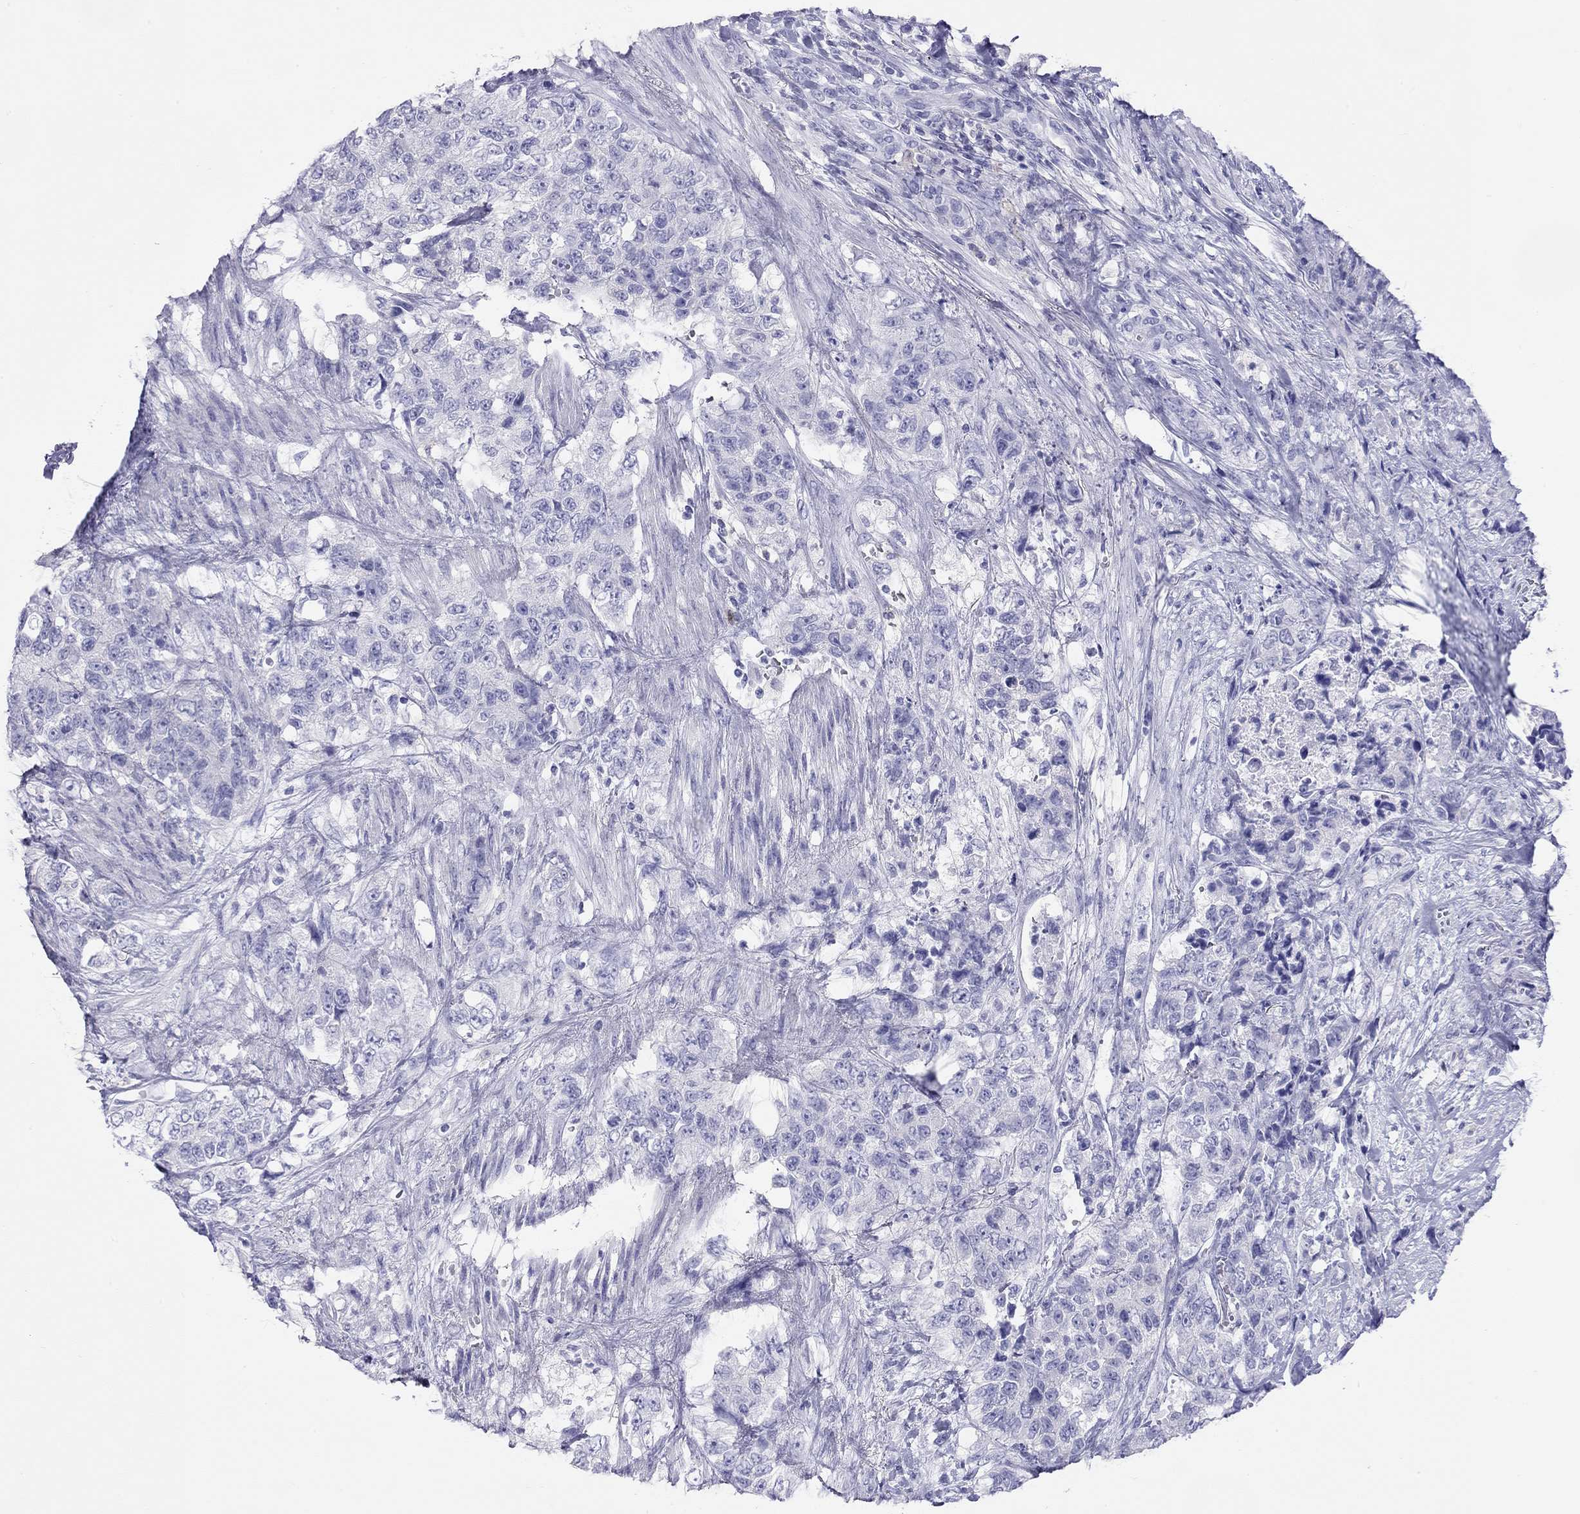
{"staining": {"intensity": "negative", "quantity": "none", "location": "none"}, "tissue": "urothelial cancer", "cell_type": "Tumor cells", "image_type": "cancer", "snomed": [{"axis": "morphology", "description": "Urothelial carcinoma, High grade"}, {"axis": "topography", "description": "Urinary bladder"}], "caption": "Tumor cells show no significant protein expression in high-grade urothelial carcinoma.", "gene": "HLA-DQB2", "patient": {"sex": "female", "age": 78}}